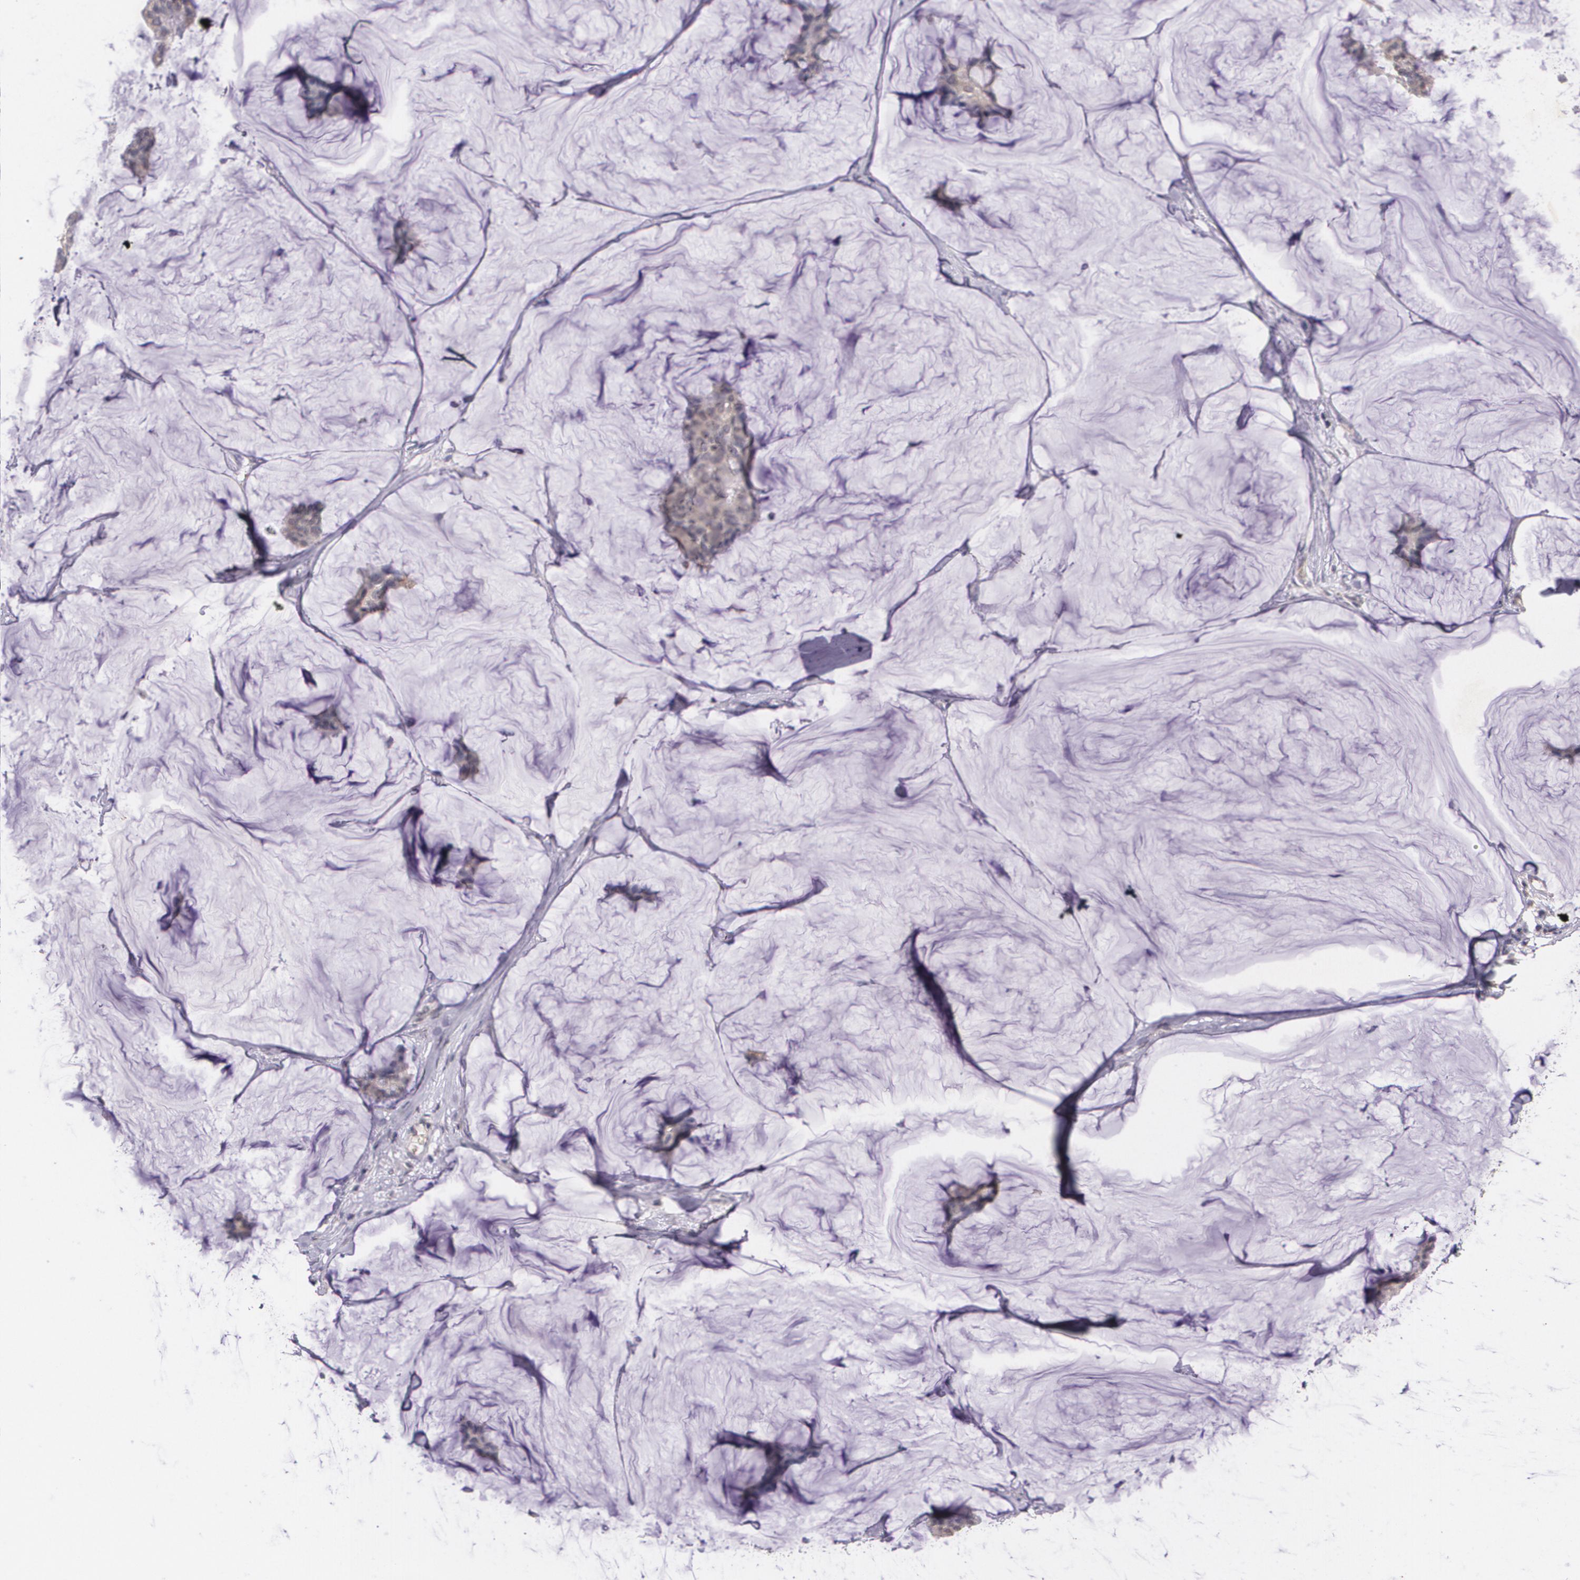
{"staining": {"intensity": "weak", "quantity": ">75%", "location": "cytoplasmic/membranous"}, "tissue": "breast cancer", "cell_type": "Tumor cells", "image_type": "cancer", "snomed": [{"axis": "morphology", "description": "Duct carcinoma"}, {"axis": "topography", "description": "Breast"}], "caption": "A histopathology image showing weak cytoplasmic/membranous positivity in approximately >75% of tumor cells in infiltrating ductal carcinoma (breast), as visualized by brown immunohistochemical staining.", "gene": "TM4SF1", "patient": {"sex": "female", "age": 93}}